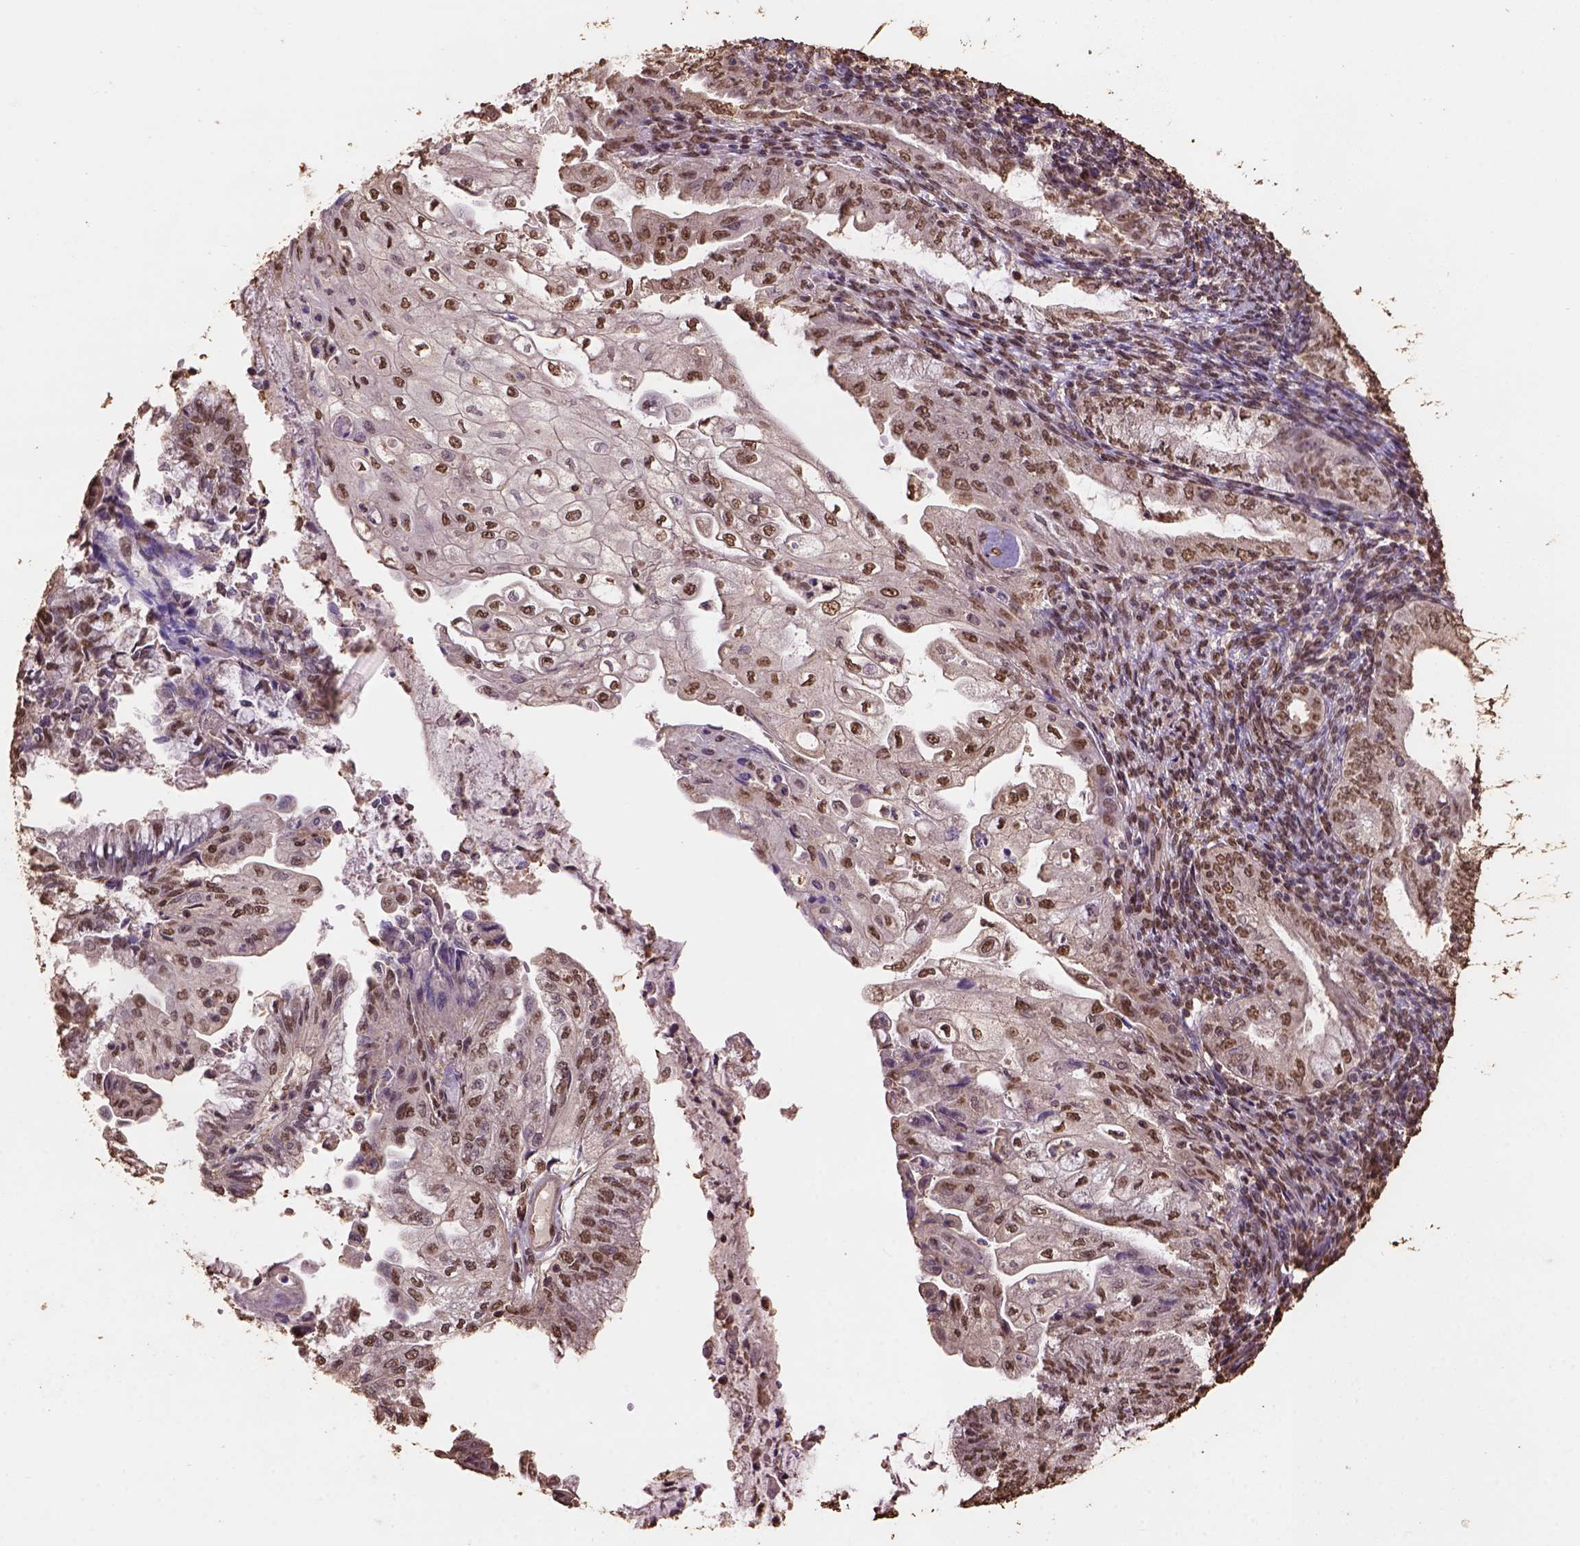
{"staining": {"intensity": "moderate", "quantity": ">75%", "location": "nuclear"}, "tissue": "endometrial cancer", "cell_type": "Tumor cells", "image_type": "cancer", "snomed": [{"axis": "morphology", "description": "Adenocarcinoma, NOS"}, {"axis": "topography", "description": "Endometrium"}], "caption": "The histopathology image reveals a brown stain indicating the presence of a protein in the nuclear of tumor cells in endometrial cancer (adenocarcinoma).", "gene": "CSTF2T", "patient": {"sex": "female", "age": 55}}